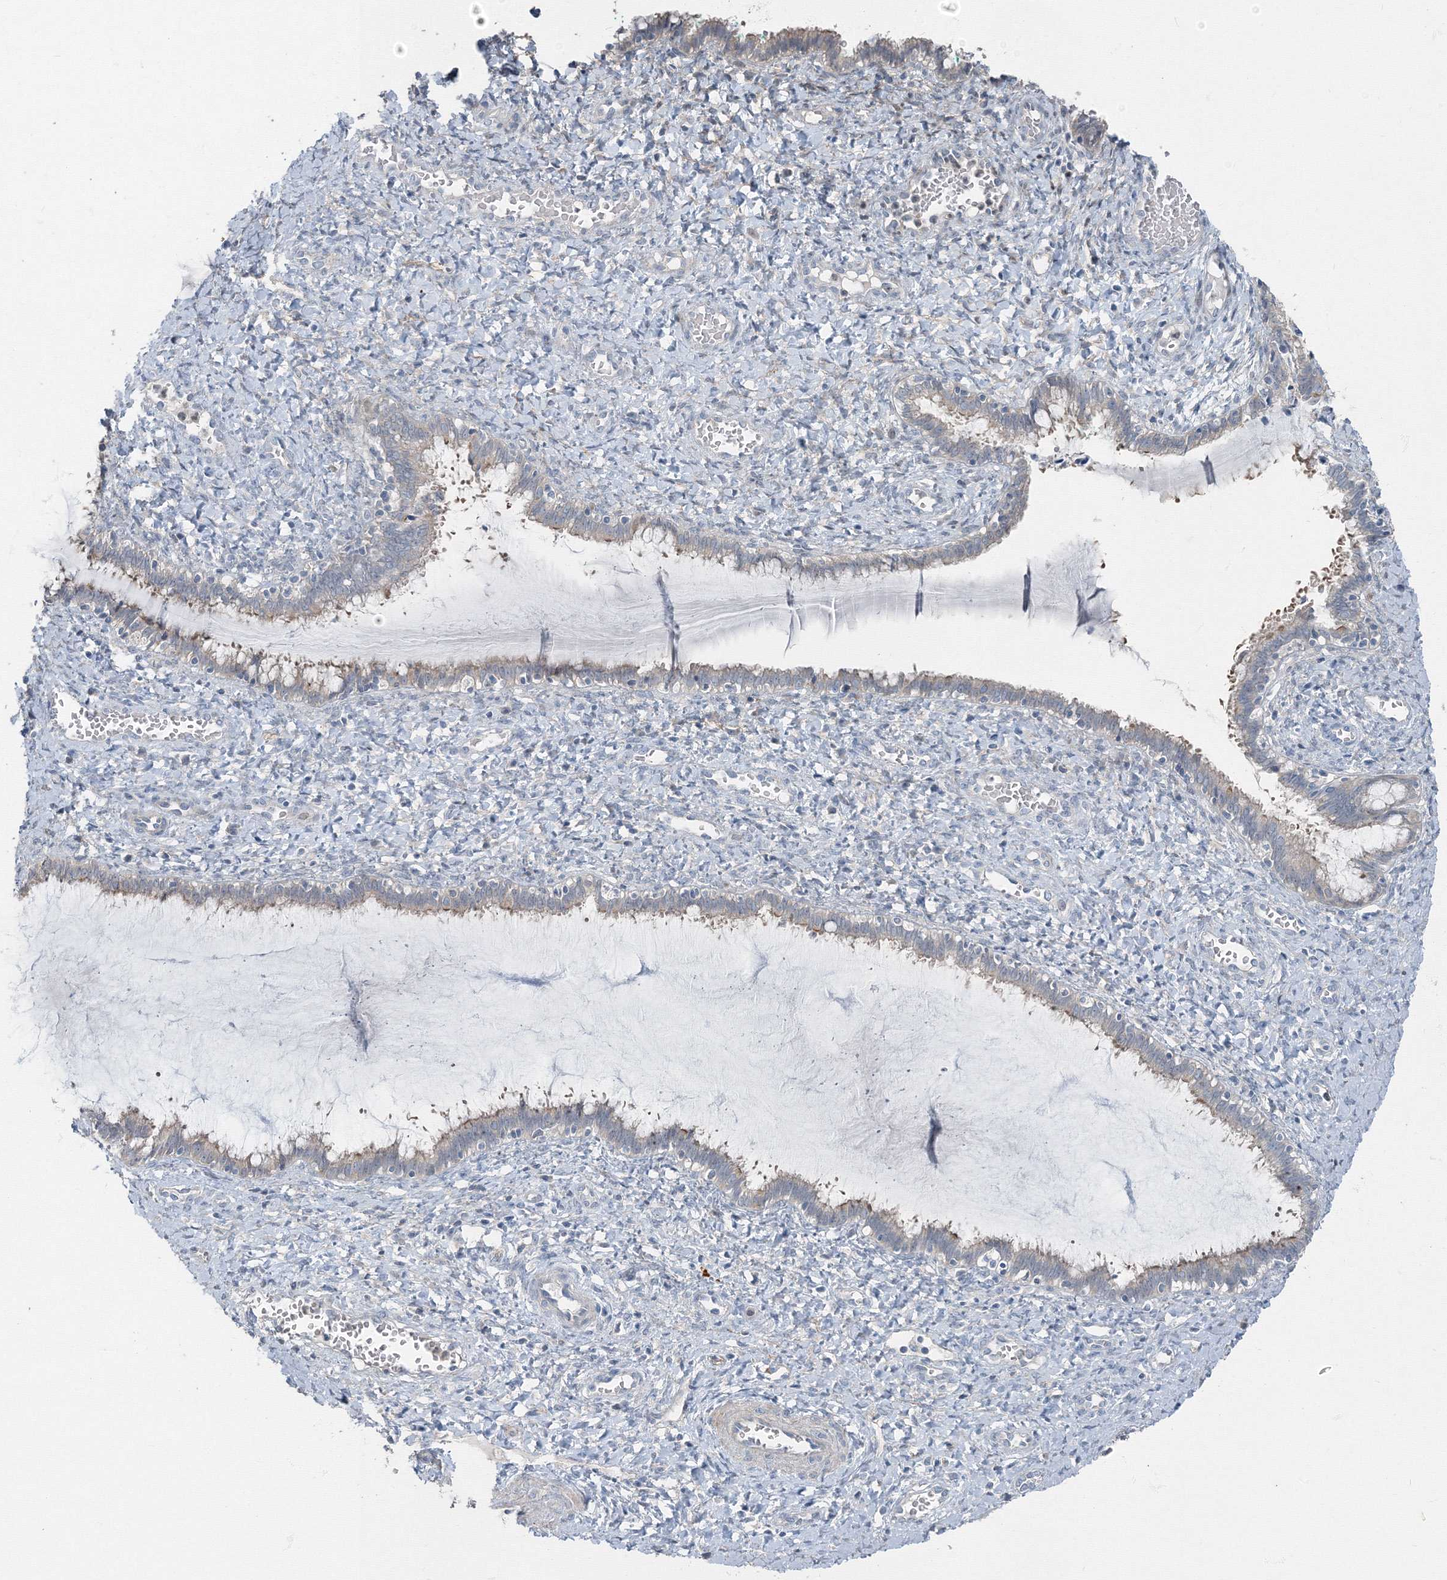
{"staining": {"intensity": "negative", "quantity": "none", "location": "none"}, "tissue": "cervix", "cell_type": "Glandular cells", "image_type": "normal", "snomed": [{"axis": "morphology", "description": "Normal tissue, NOS"}, {"axis": "morphology", "description": "Adenocarcinoma, NOS"}, {"axis": "topography", "description": "Cervix"}], "caption": "An IHC histopathology image of normal cervix is shown. There is no staining in glandular cells of cervix.", "gene": "AASDH", "patient": {"sex": "female", "age": 29}}